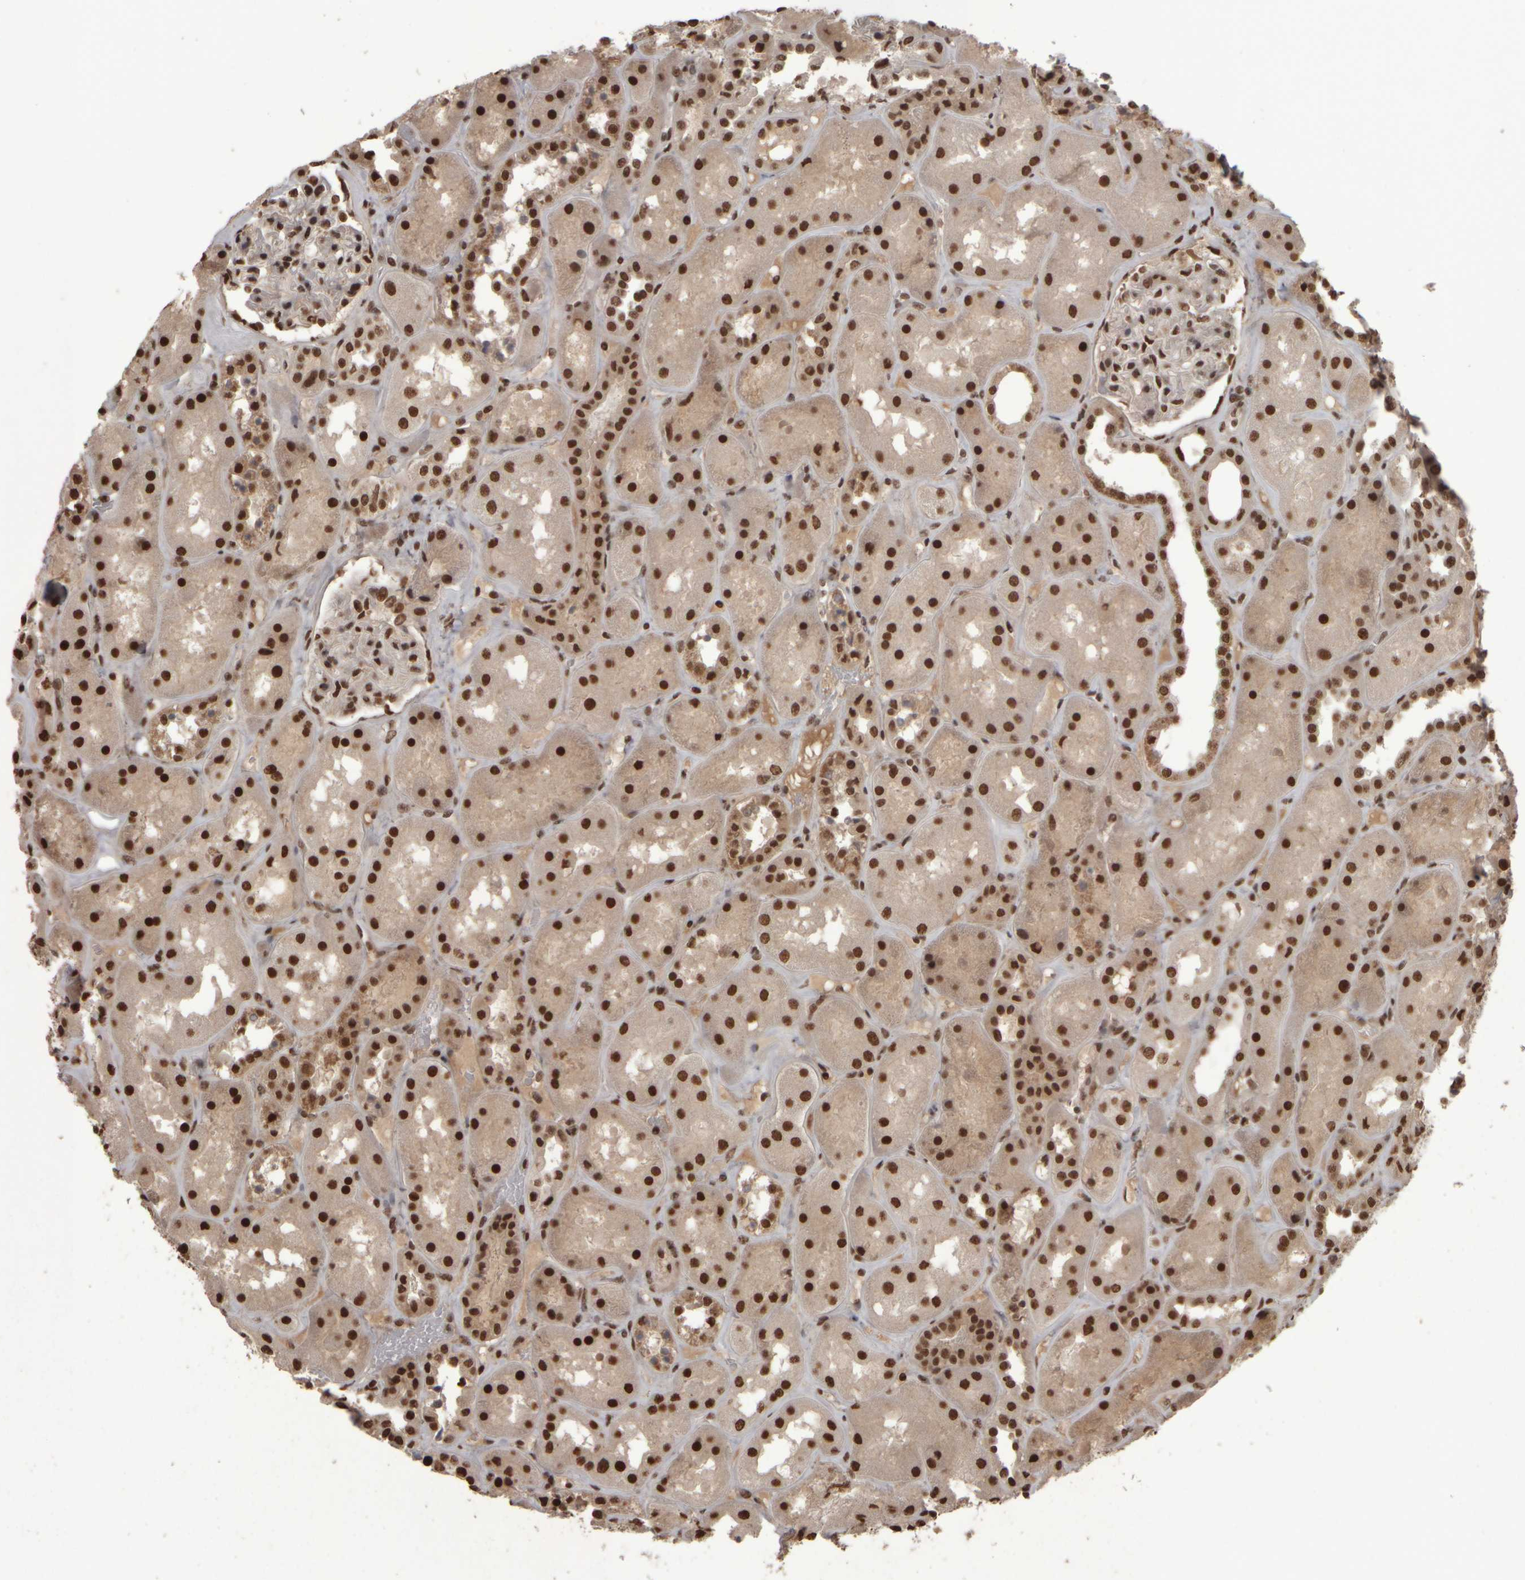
{"staining": {"intensity": "strong", "quantity": ">75%", "location": "nuclear"}, "tissue": "kidney", "cell_type": "Cells in glomeruli", "image_type": "normal", "snomed": [{"axis": "morphology", "description": "Normal tissue, NOS"}, {"axis": "topography", "description": "Kidney"}], "caption": "The image exhibits staining of unremarkable kidney, revealing strong nuclear protein expression (brown color) within cells in glomeruli.", "gene": "ZFHX4", "patient": {"sex": "male", "age": 70}}